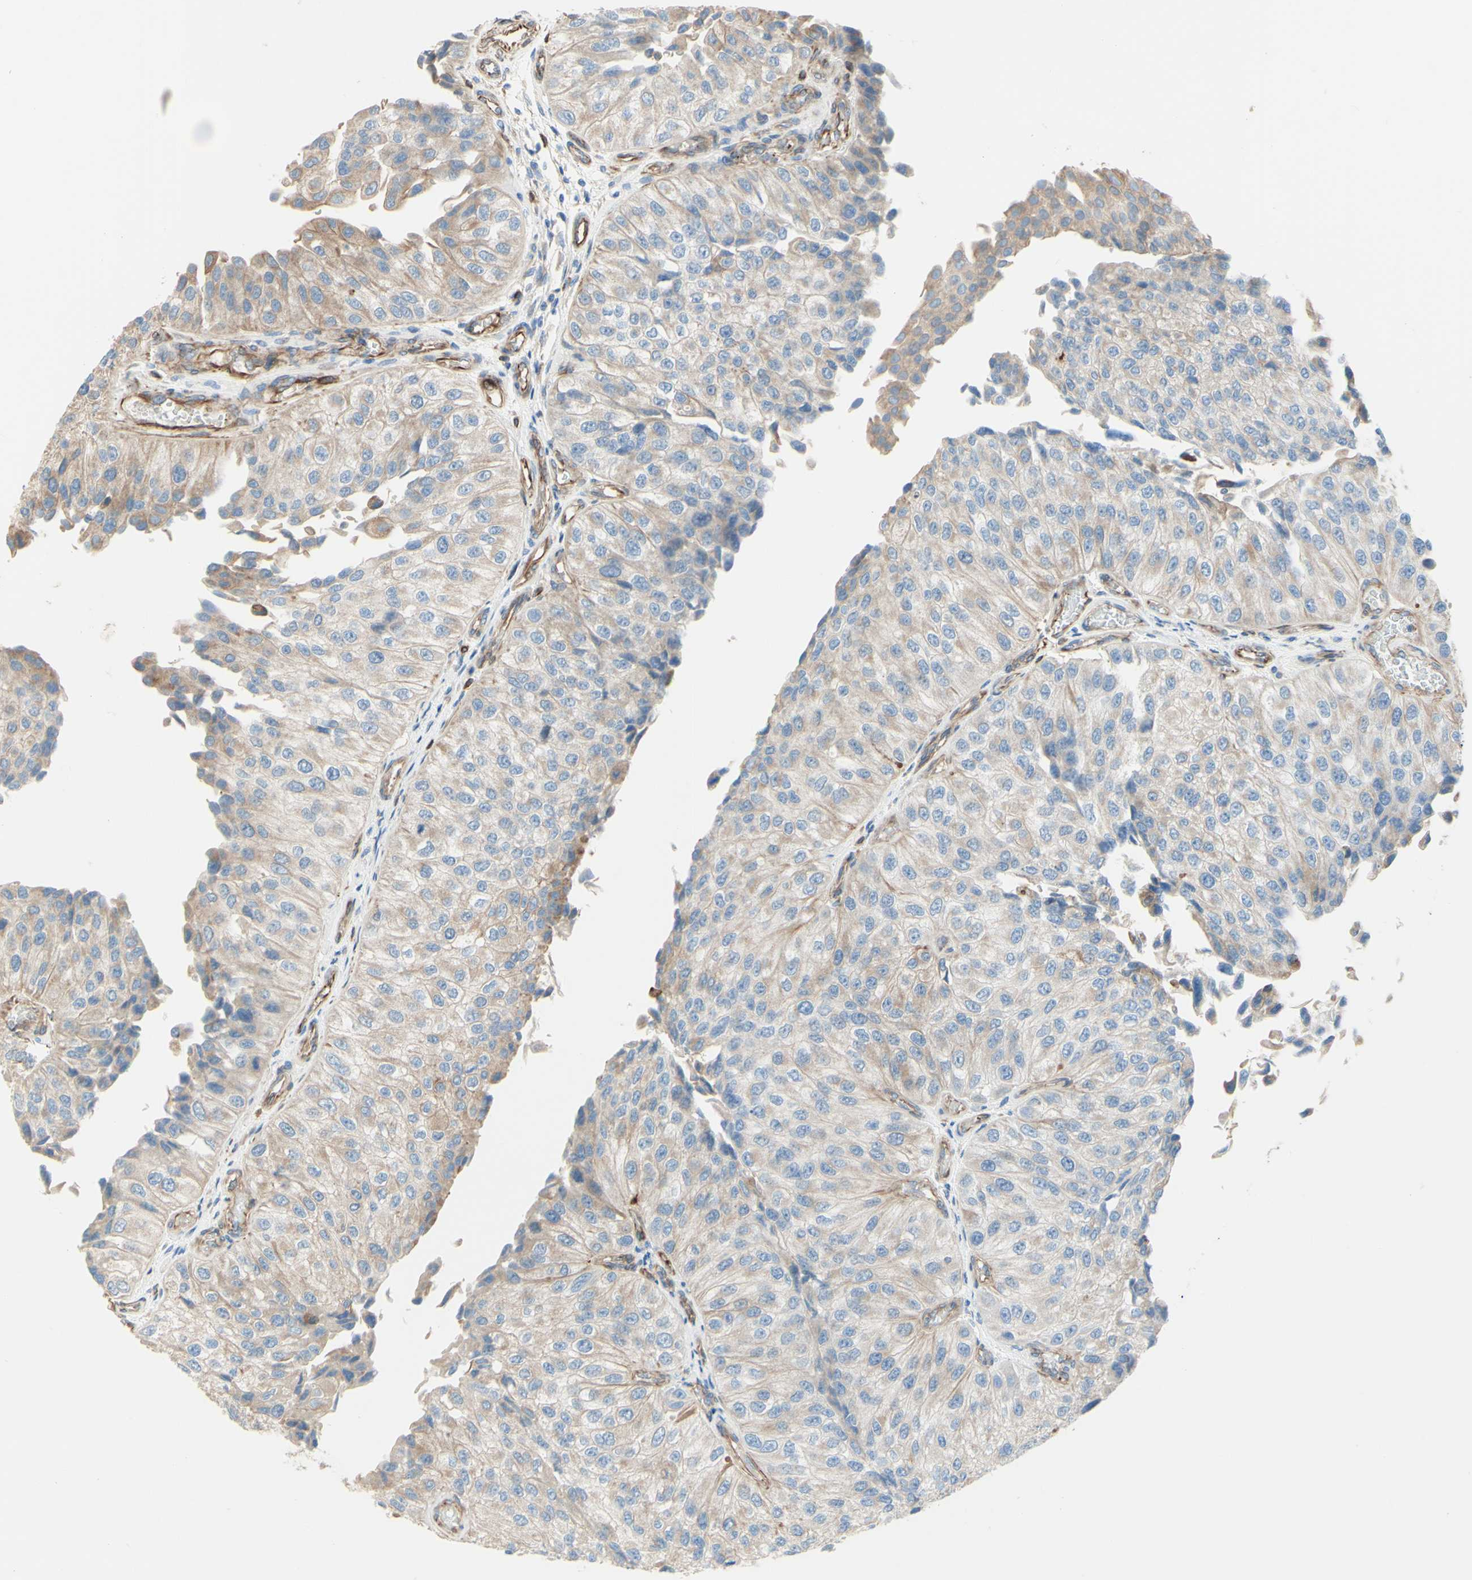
{"staining": {"intensity": "weak", "quantity": ">75%", "location": "cytoplasmic/membranous"}, "tissue": "urothelial cancer", "cell_type": "Tumor cells", "image_type": "cancer", "snomed": [{"axis": "morphology", "description": "Urothelial carcinoma, High grade"}, {"axis": "topography", "description": "Kidney"}, {"axis": "topography", "description": "Urinary bladder"}], "caption": "A low amount of weak cytoplasmic/membranous expression is appreciated in approximately >75% of tumor cells in urothelial cancer tissue.", "gene": "ENDOD1", "patient": {"sex": "male", "age": 77}}